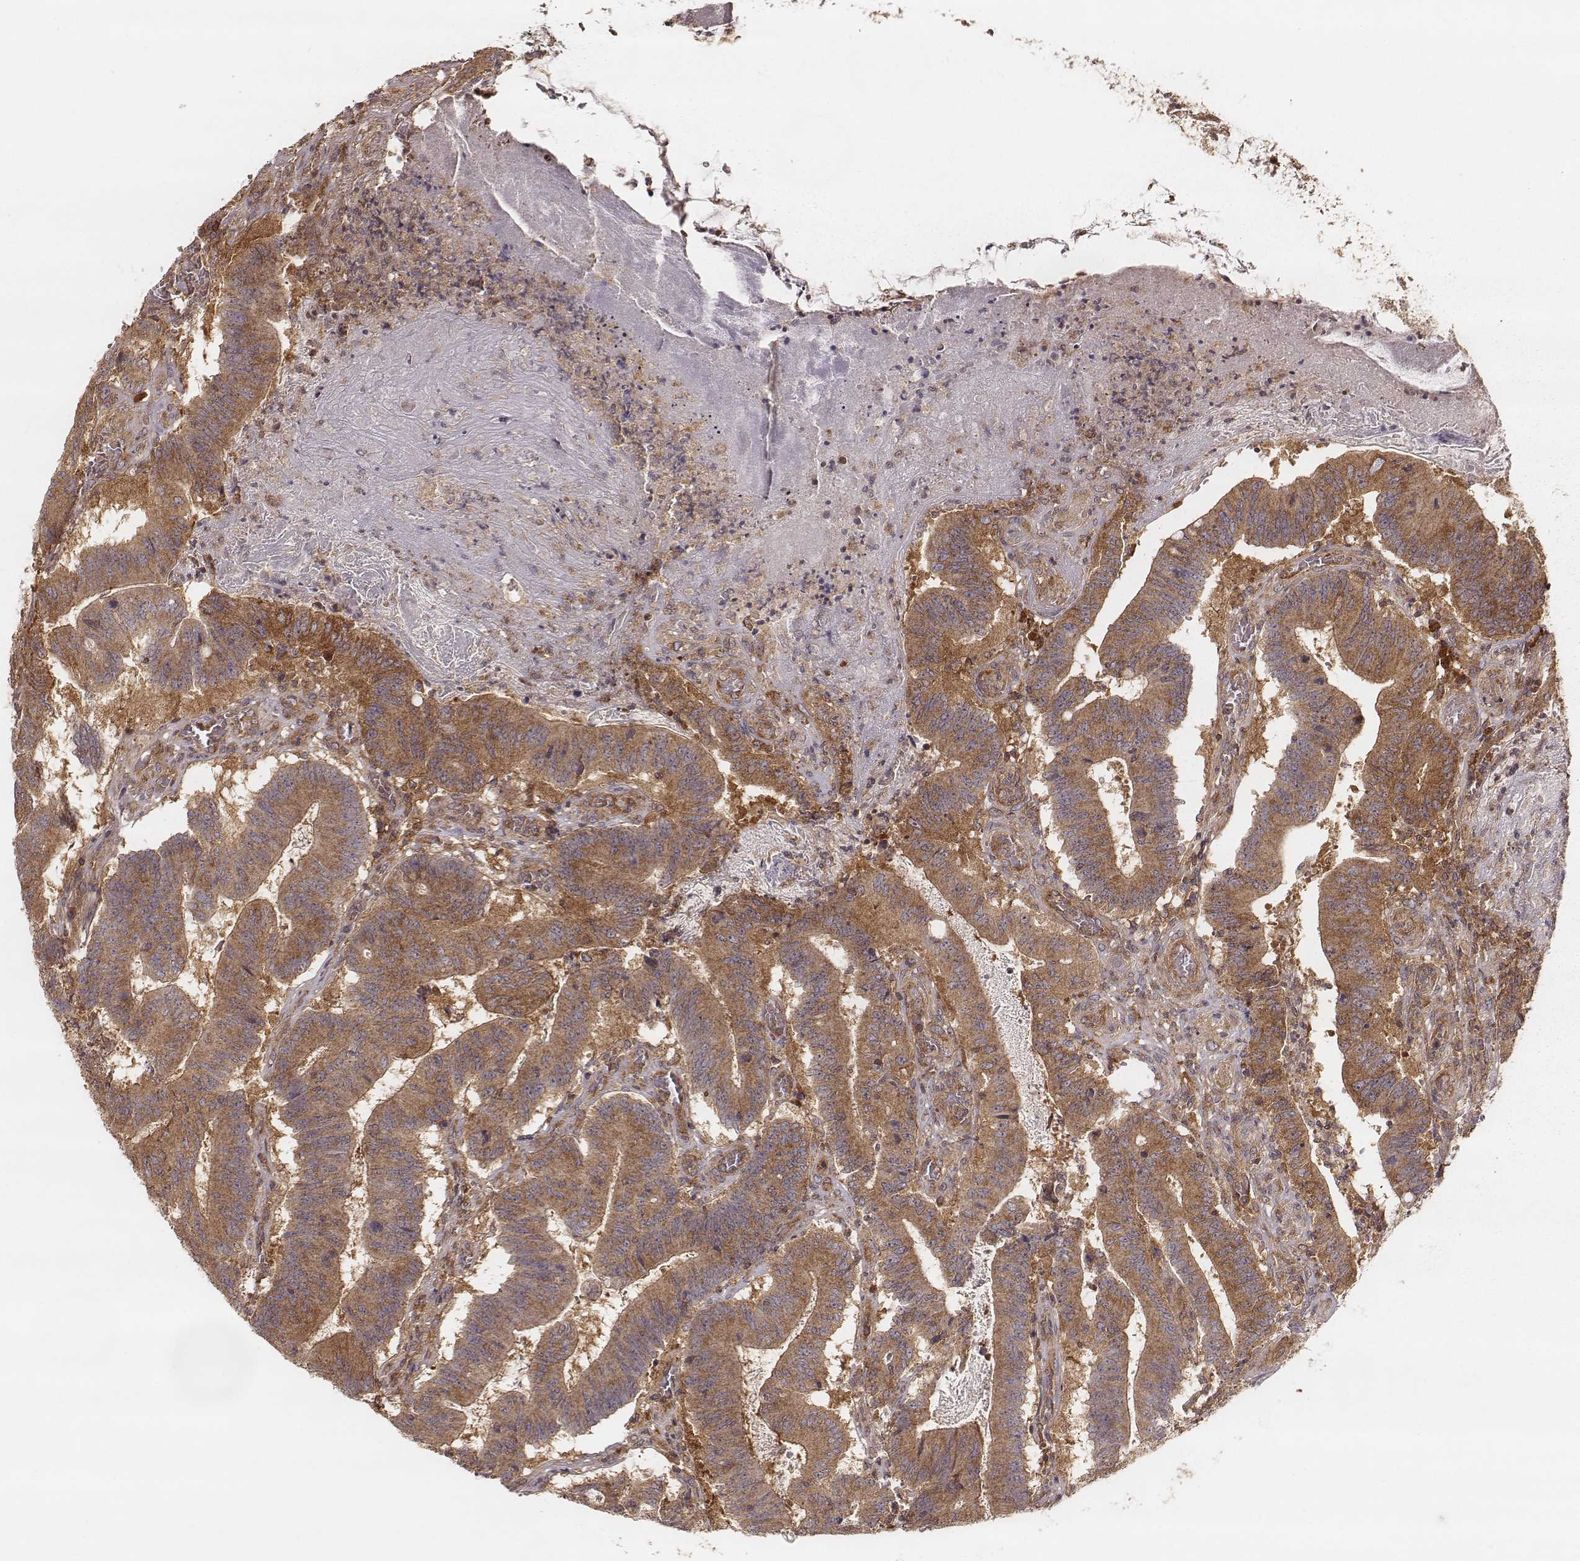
{"staining": {"intensity": "moderate", "quantity": ">75%", "location": "cytoplasmic/membranous"}, "tissue": "colorectal cancer", "cell_type": "Tumor cells", "image_type": "cancer", "snomed": [{"axis": "morphology", "description": "Adenocarcinoma, NOS"}, {"axis": "topography", "description": "Colon"}], "caption": "High-power microscopy captured an immunohistochemistry (IHC) photomicrograph of adenocarcinoma (colorectal), revealing moderate cytoplasmic/membranous staining in about >75% of tumor cells.", "gene": "CARS1", "patient": {"sex": "female", "age": 70}}